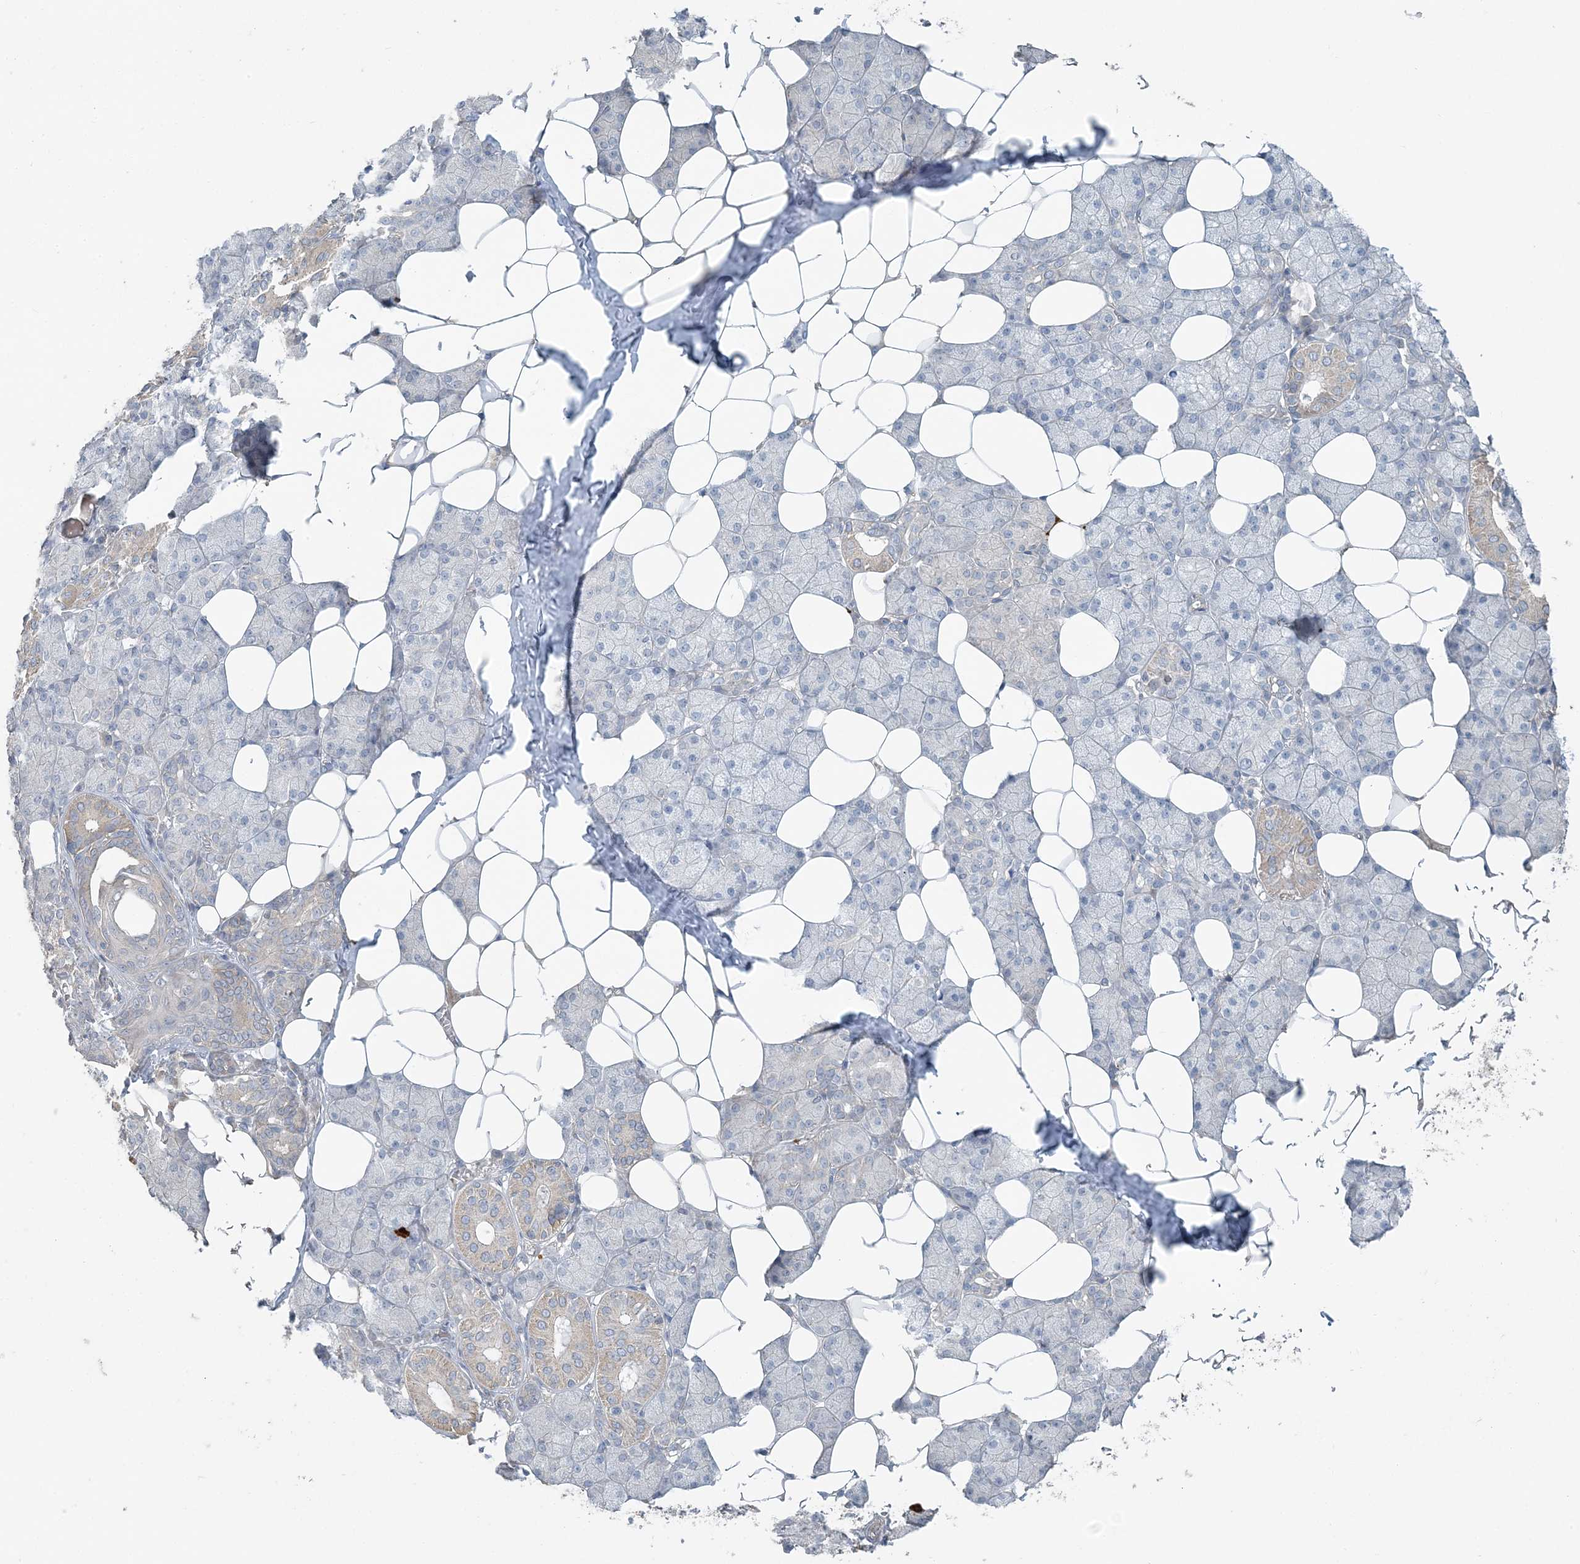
{"staining": {"intensity": "moderate", "quantity": "<25%", "location": "cytoplasmic/membranous"}, "tissue": "salivary gland", "cell_type": "Glandular cells", "image_type": "normal", "snomed": [{"axis": "morphology", "description": "Normal tissue, NOS"}, {"axis": "topography", "description": "Salivary gland"}], "caption": "High-power microscopy captured an IHC image of benign salivary gland, revealing moderate cytoplasmic/membranous expression in approximately <25% of glandular cells. (Brightfield microscopy of DAB IHC at high magnification).", "gene": "SLC4A10", "patient": {"sex": "female", "age": 33}}